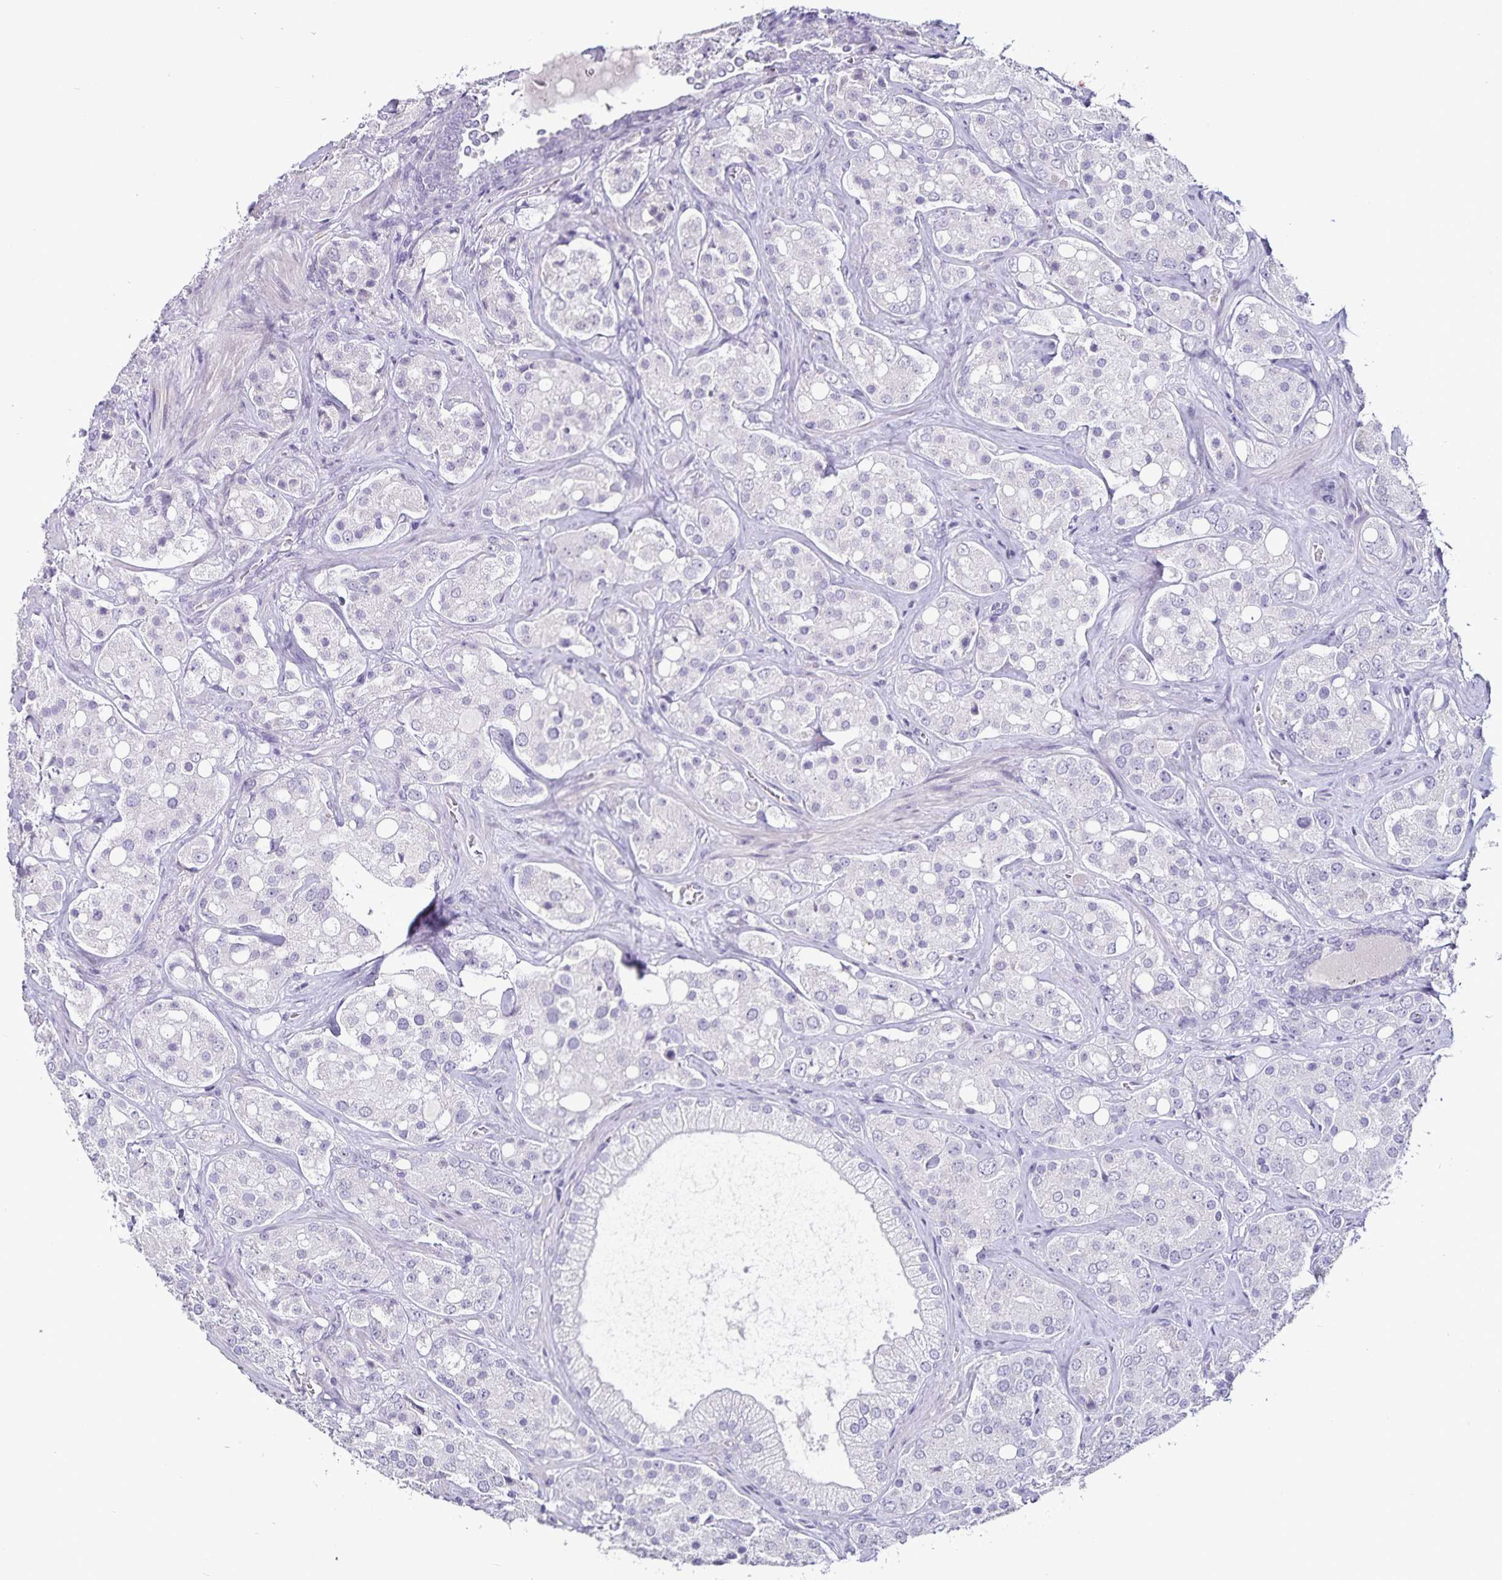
{"staining": {"intensity": "negative", "quantity": "none", "location": "none"}, "tissue": "prostate cancer", "cell_type": "Tumor cells", "image_type": "cancer", "snomed": [{"axis": "morphology", "description": "Adenocarcinoma, High grade"}, {"axis": "topography", "description": "Prostate"}], "caption": "This is a micrograph of immunohistochemistry (IHC) staining of high-grade adenocarcinoma (prostate), which shows no positivity in tumor cells.", "gene": "CA12", "patient": {"sex": "male", "age": 67}}